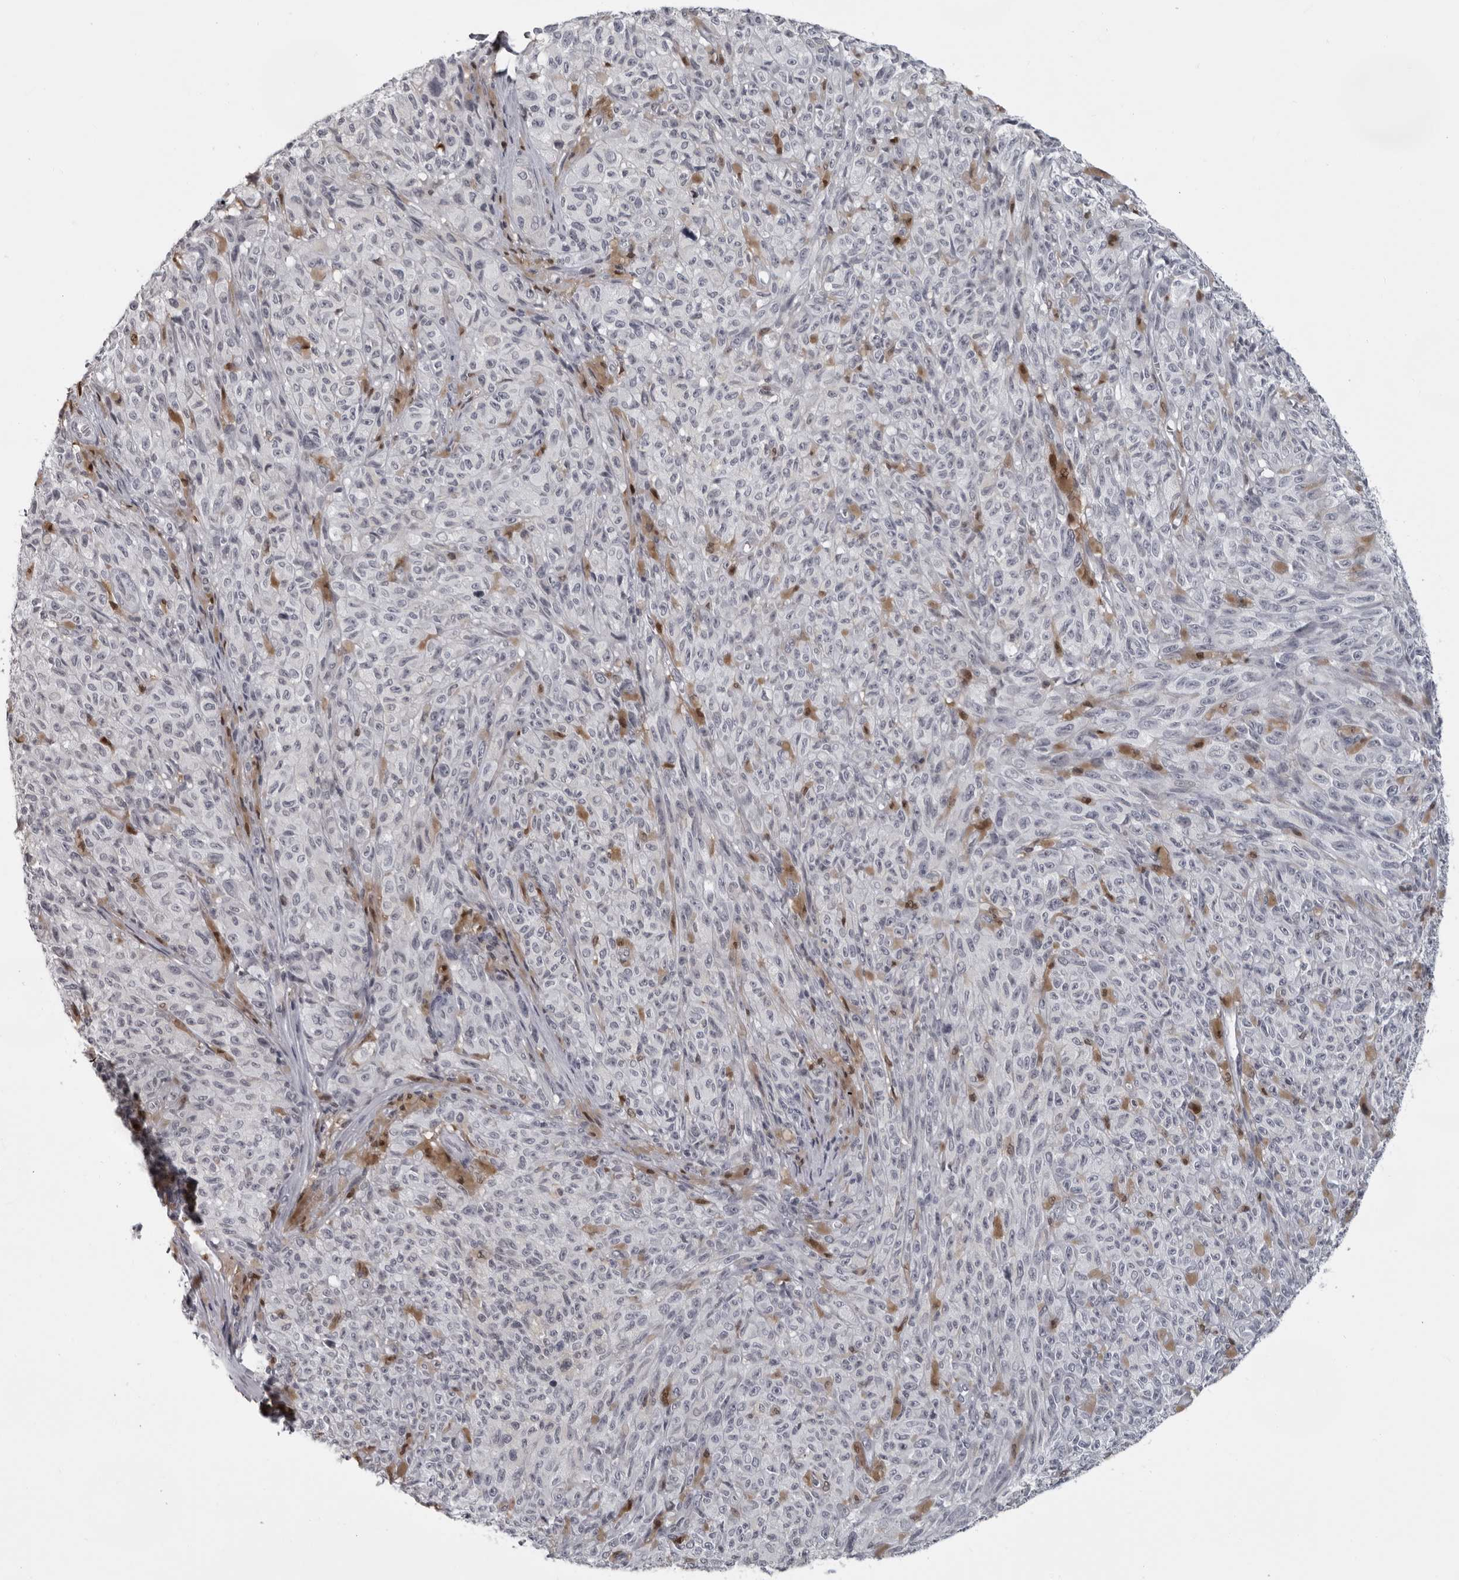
{"staining": {"intensity": "negative", "quantity": "none", "location": "none"}, "tissue": "melanoma", "cell_type": "Tumor cells", "image_type": "cancer", "snomed": [{"axis": "morphology", "description": "Malignant melanoma, NOS"}, {"axis": "topography", "description": "Skin"}], "caption": "An image of human melanoma is negative for staining in tumor cells.", "gene": "LZIC", "patient": {"sex": "female", "age": 82}}